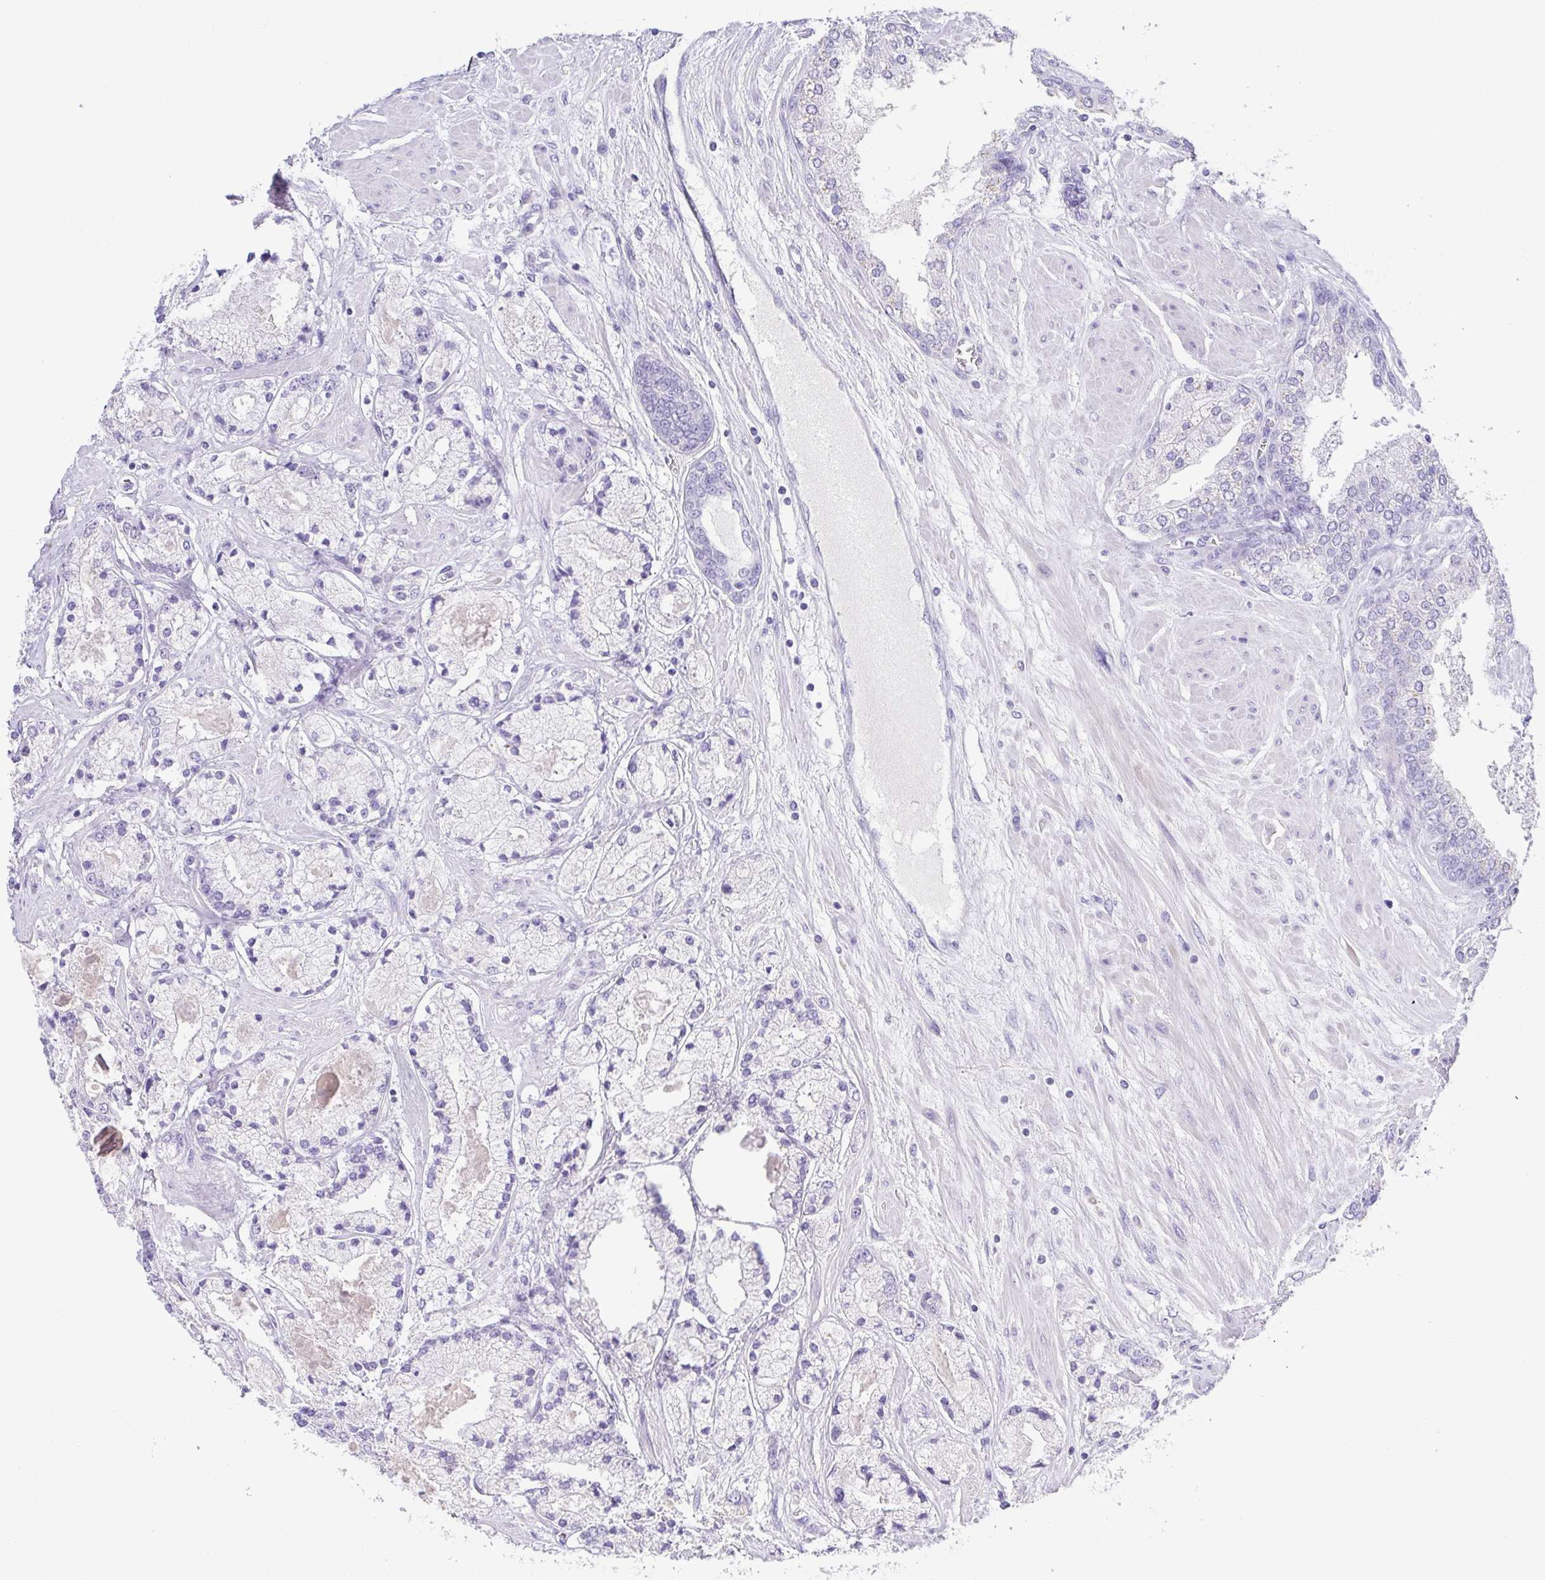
{"staining": {"intensity": "negative", "quantity": "none", "location": "none"}, "tissue": "prostate cancer", "cell_type": "Tumor cells", "image_type": "cancer", "snomed": [{"axis": "morphology", "description": "Adenocarcinoma, High grade"}, {"axis": "topography", "description": "Prostate"}], "caption": "The immunohistochemistry (IHC) image has no significant positivity in tumor cells of prostate cancer (high-grade adenocarcinoma) tissue.", "gene": "HAPLN2", "patient": {"sex": "male", "age": 67}}